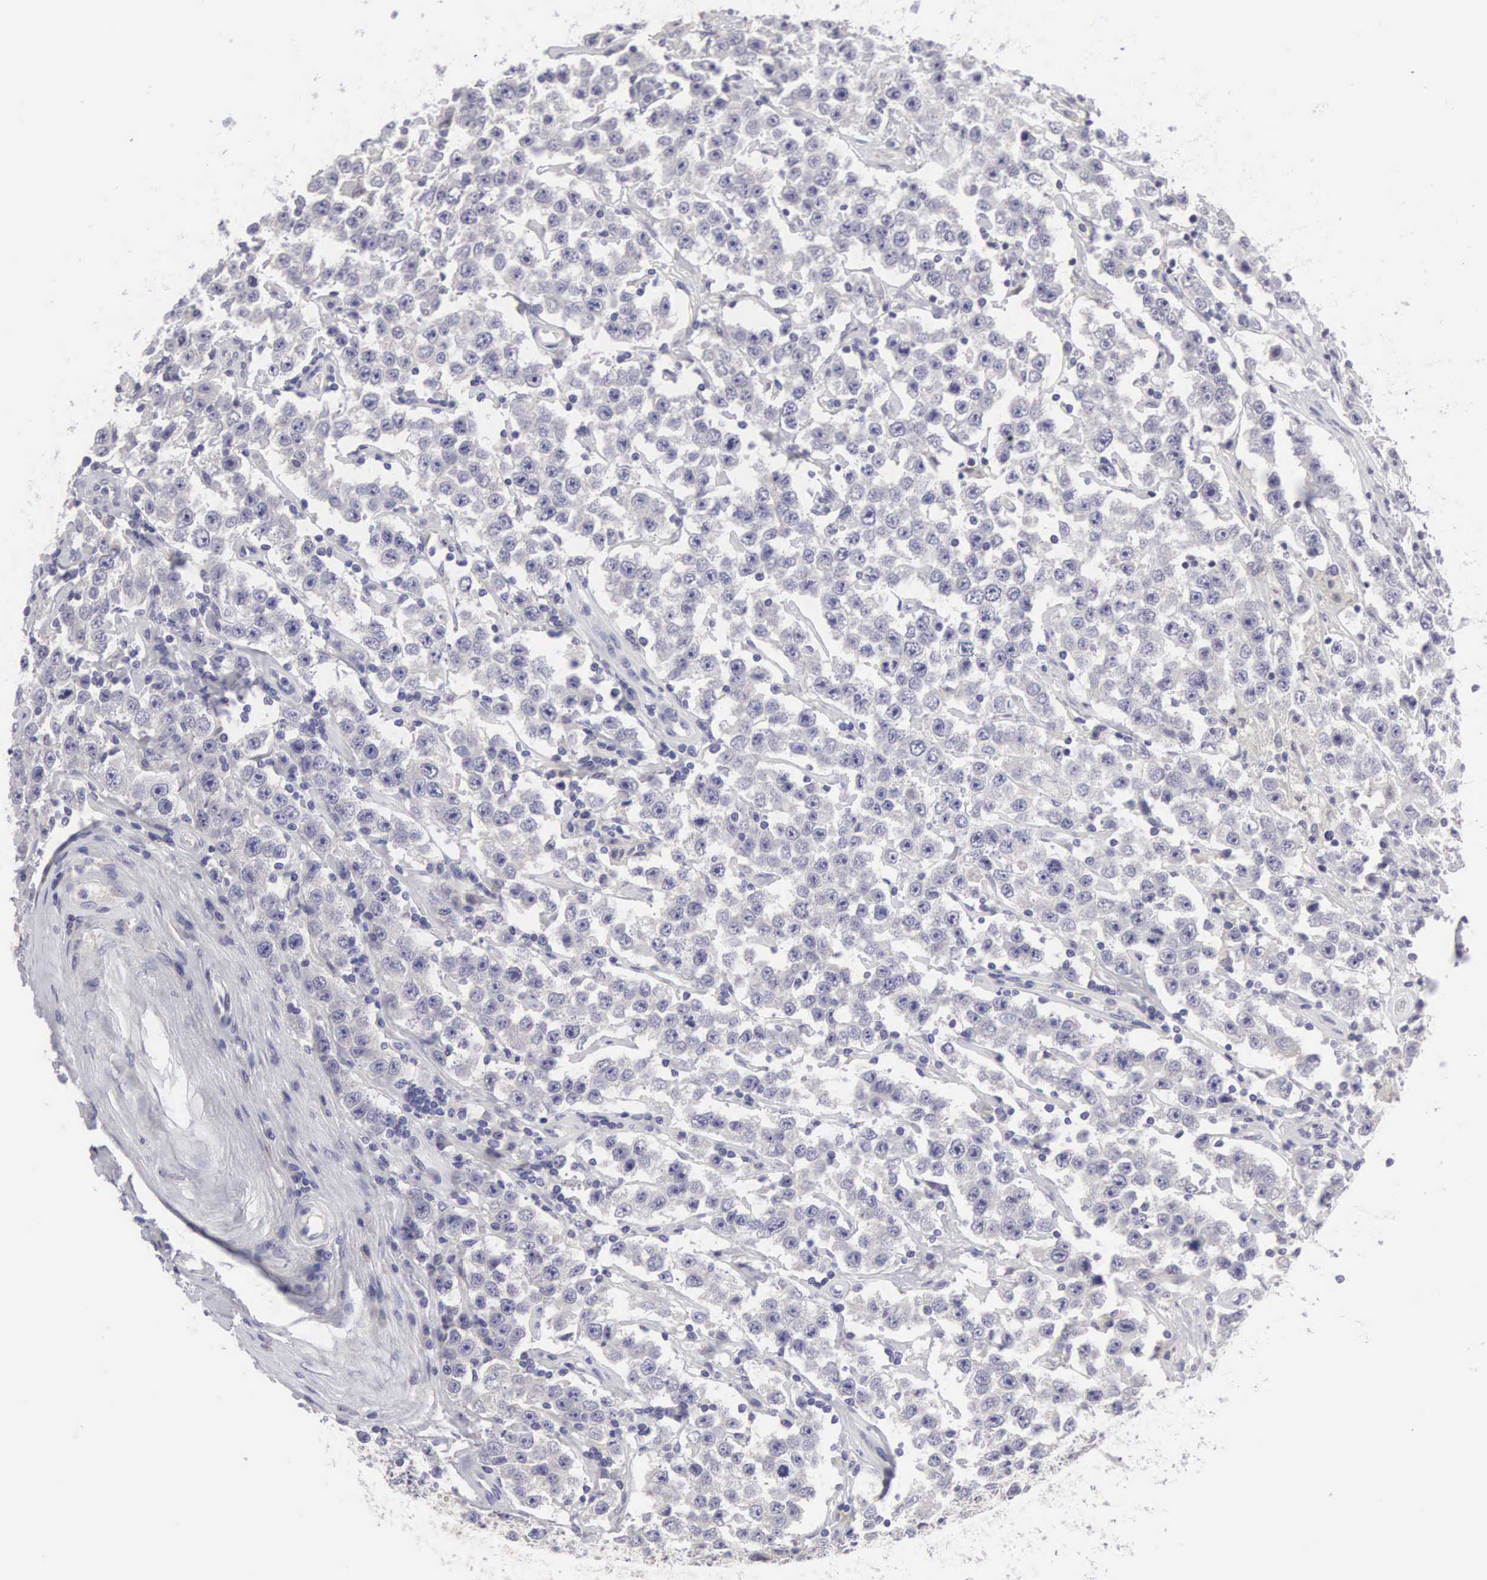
{"staining": {"intensity": "negative", "quantity": "none", "location": "none"}, "tissue": "testis cancer", "cell_type": "Tumor cells", "image_type": "cancer", "snomed": [{"axis": "morphology", "description": "Seminoma, NOS"}, {"axis": "topography", "description": "Testis"}], "caption": "A photomicrograph of testis seminoma stained for a protein displays no brown staining in tumor cells.", "gene": "SLITRK4", "patient": {"sex": "male", "age": 52}}